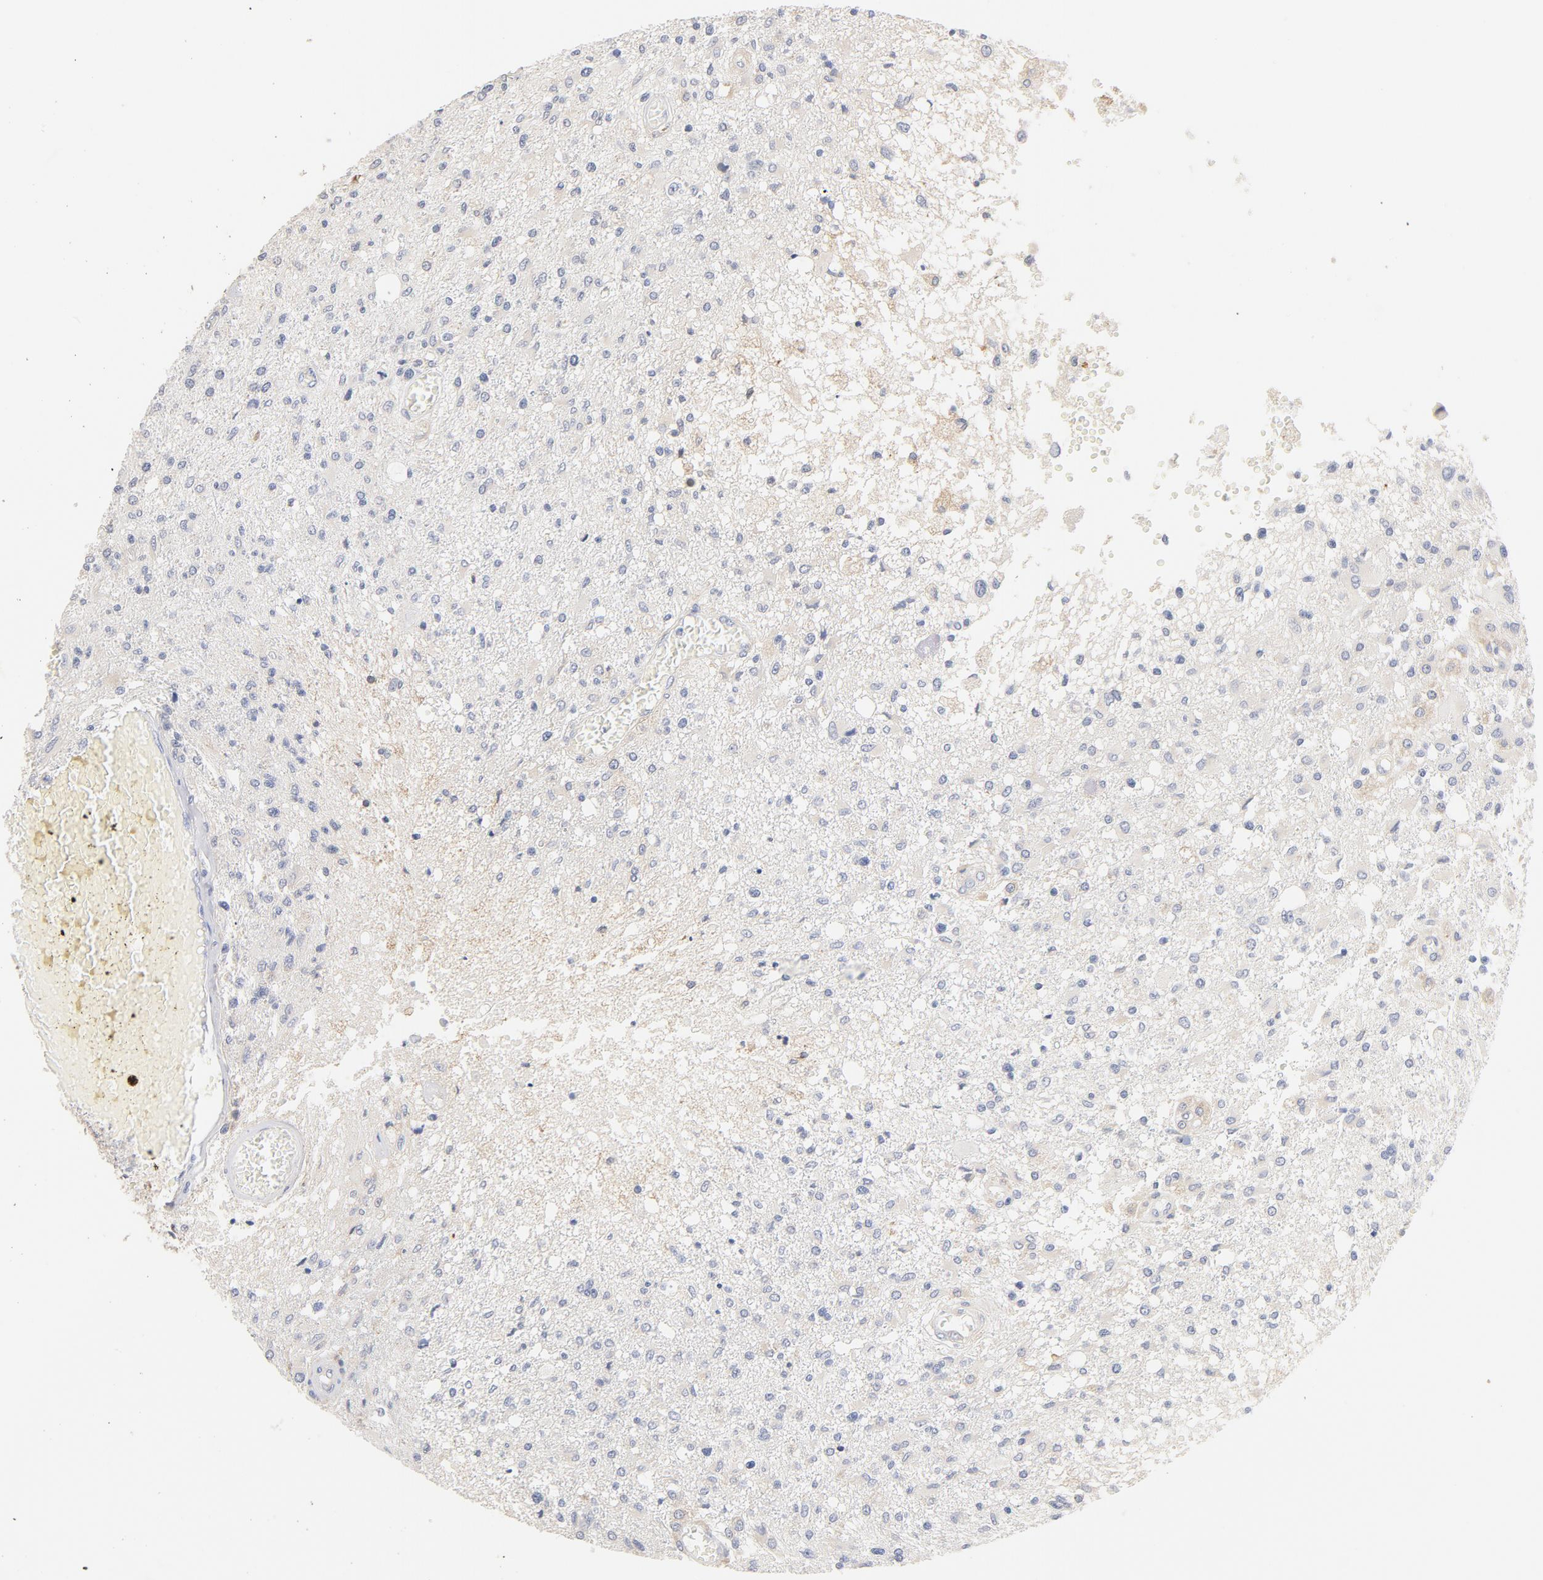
{"staining": {"intensity": "negative", "quantity": "none", "location": "none"}, "tissue": "glioma", "cell_type": "Tumor cells", "image_type": "cancer", "snomed": [{"axis": "morphology", "description": "Glioma, malignant, High grade"}, {"axis": "topography", "description": "Cerebral cortex"}], "caption": "A high-resolution image shows IHC staining of malignant glioma (high-grade), which reveals no significant expression in tumor cells.", "gene": "TLR4", "patient": {"sex": "male", "age": 76}}